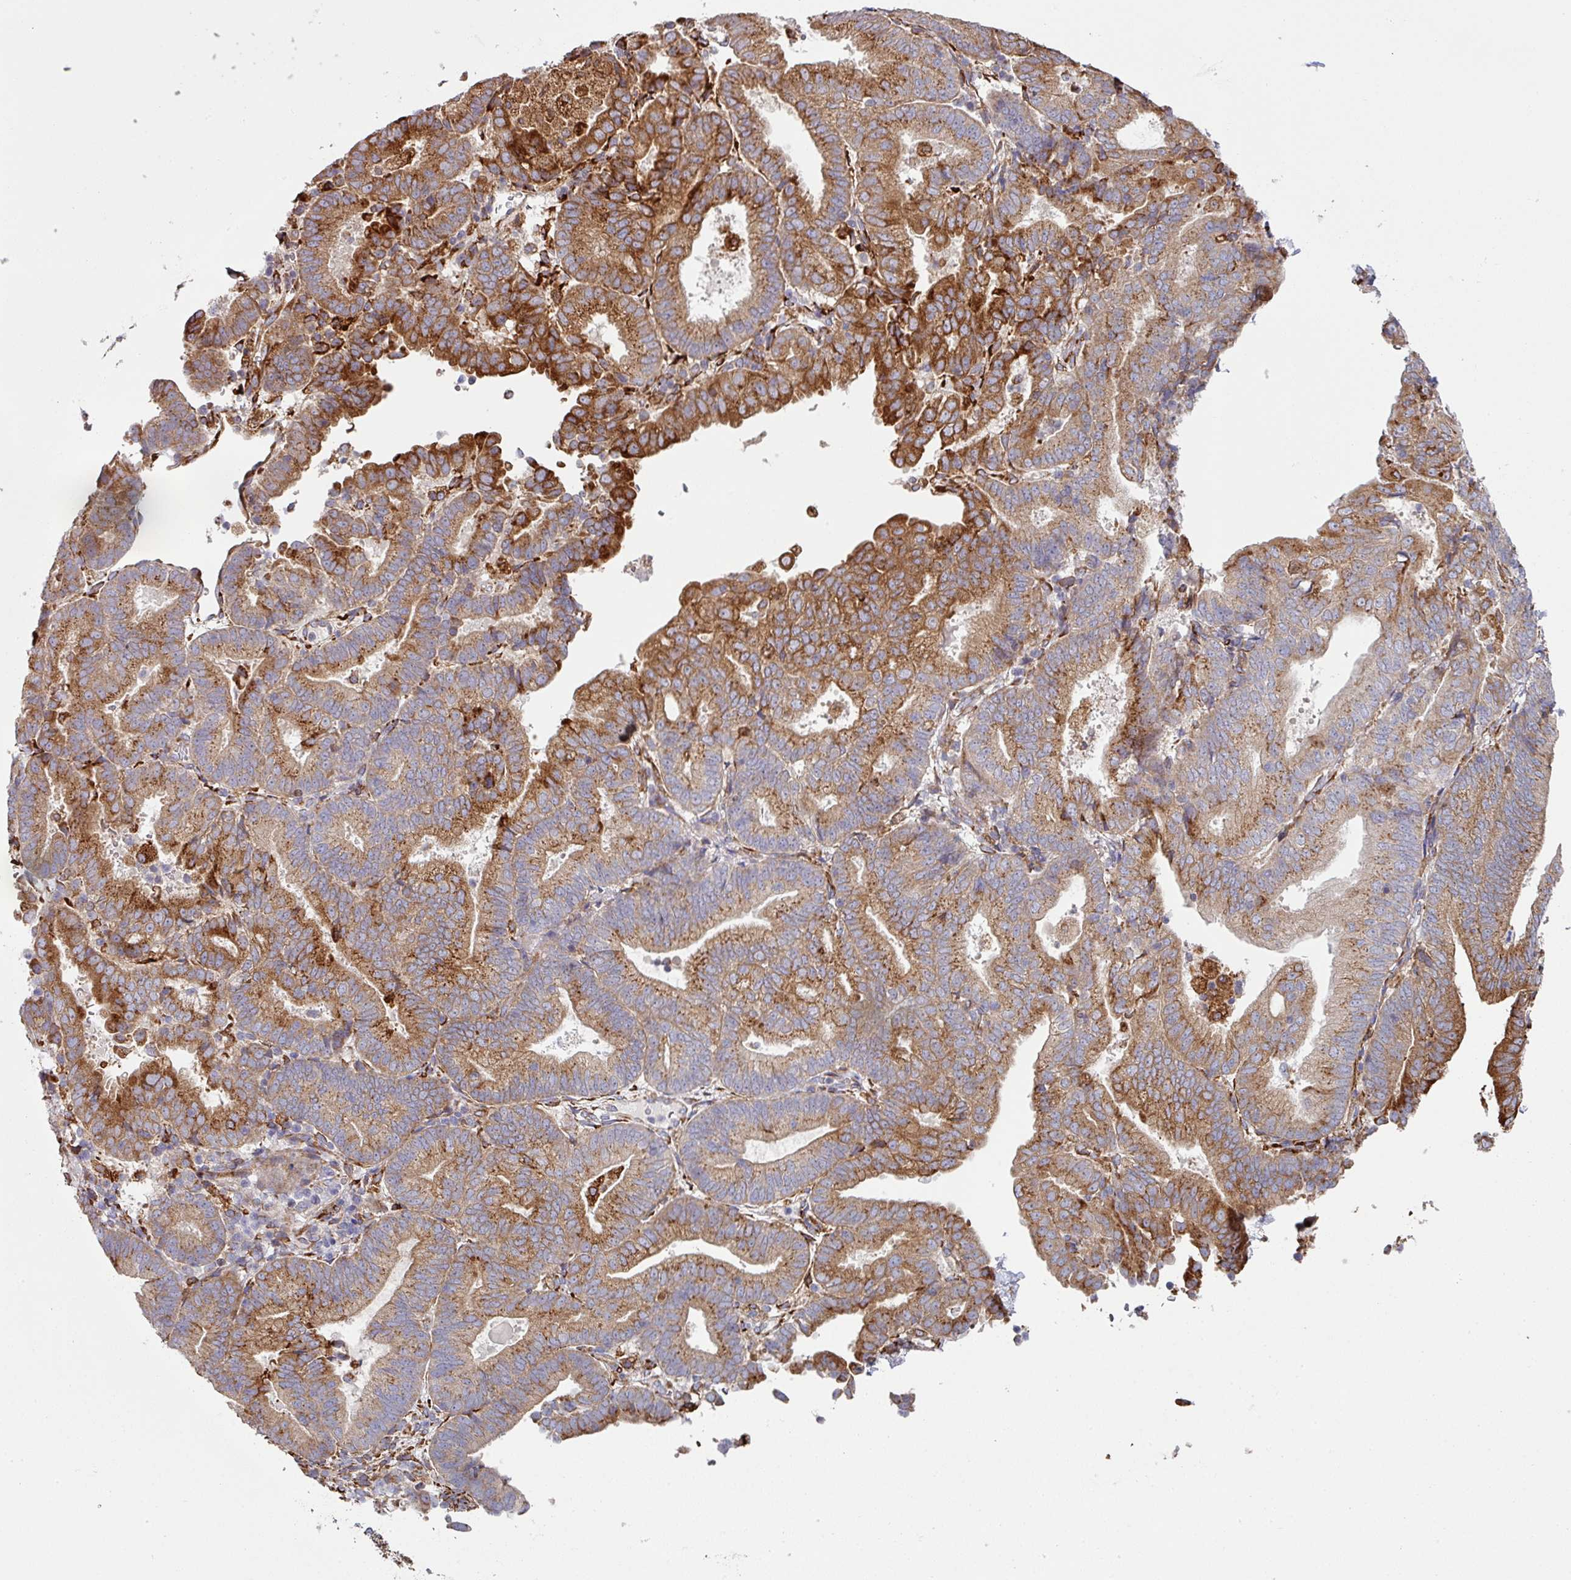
{"staining": {"intensity": "strong", "quantity": "25%-75%", "location": "cytoplasmic/membranous"}, "tissue": "endometrial cancer", "cell_type": "Tumor cells", "image_type": "cancer", "snomed": [{"axis": "morphology", "description": "Adenocarcinoma, NOS"}, {"axis": "topography", "description": "Endometrium"}], "caption": "Immunohistochemical staining of endometrial cancer reveals high levels of strong cytoplasmic/membranous staining in approximately 25%-75% of tumor cells.", "gene": "ZNF268", "patient": {"sex": "female", "age": 70}}